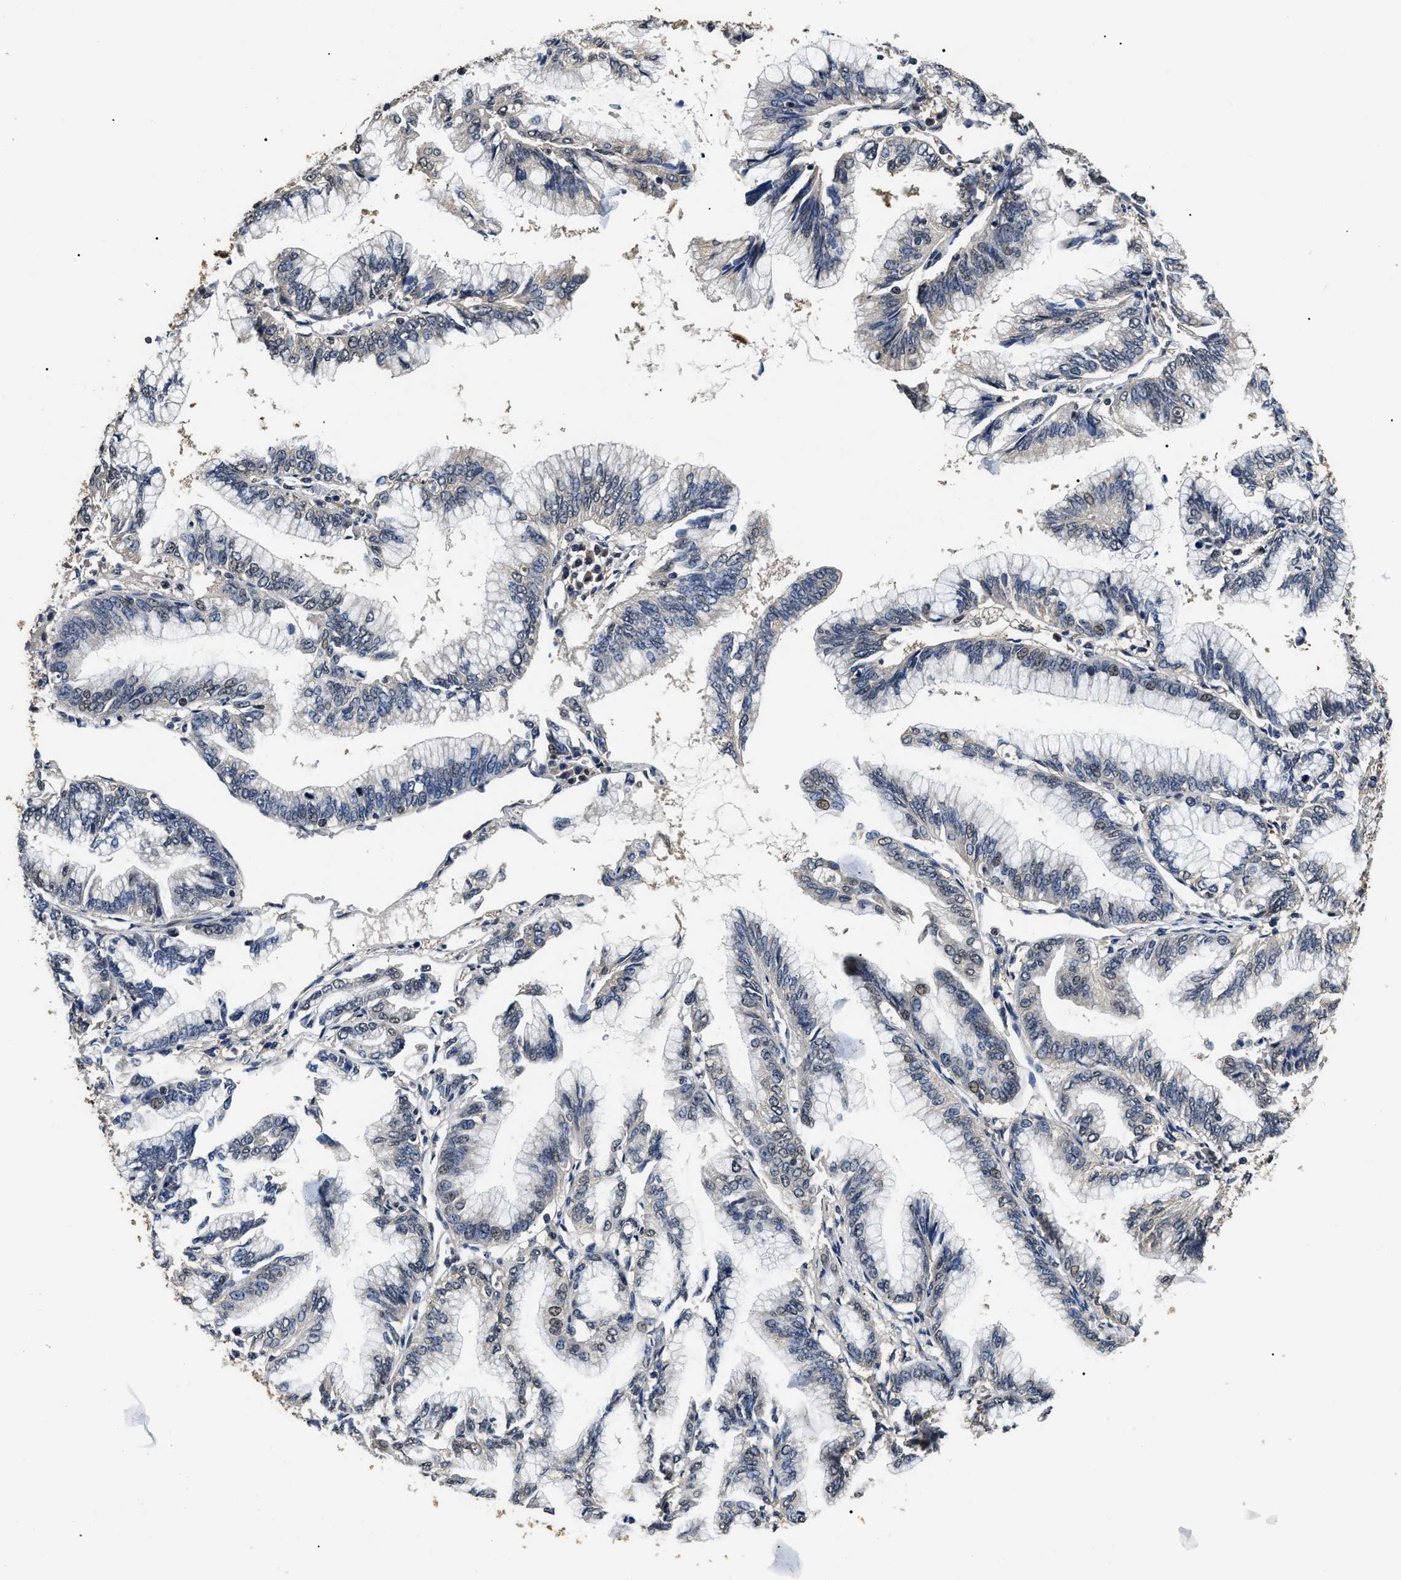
{"staining": {"intensity": "weak", "quantity": "<25%", "location": "nuclear"}, "tissue": "pancreatic cancer", "cell_type": "Tumor cells", "image_type": "cancer", "snomed": [{"axis": "morphology", "description": "Adenocarcinoma, NOS"}, {"axis": "topography", "description": "Pancreas"}], "caption": "There is no significant expression in tumor cells of pancreatic adenocarcinoma.", "gene": "PSMD8", "patient": {"sex": "female", "age": 64}}